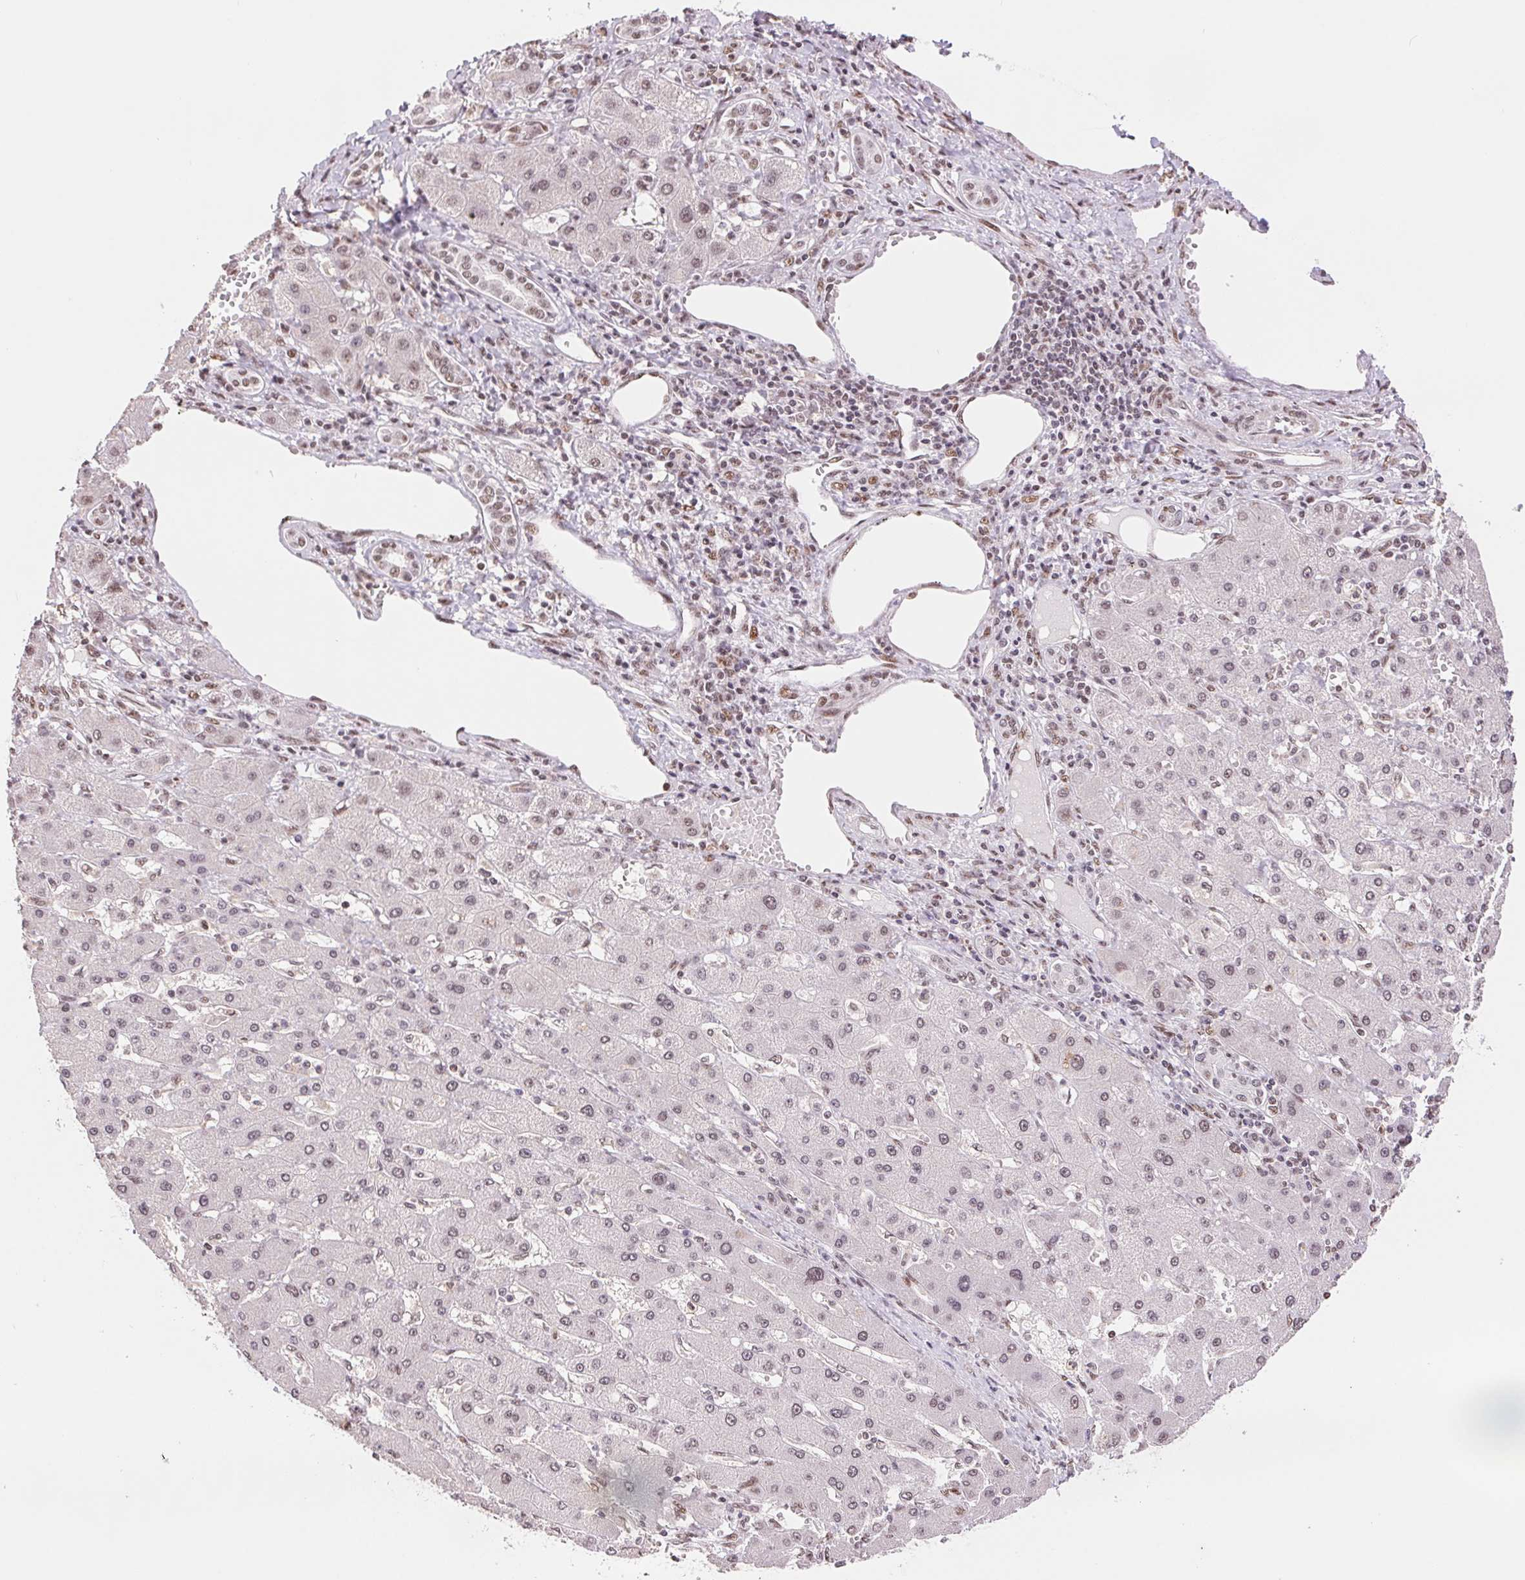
{"staining": {"intensity": "weak", "quantity": "<25%", "location": "nuclear"}, "tissue": "liver cancer", "cell_type": "Tumor cells", "image_type": "cancer", "snomed": [{"axis": "morphology", "description": "Cholangiocarcinoma"}, {"axis": "topography", "description": "Liver"}], "caption": "The histopathology image demonstrates no significant staining in tumor cells of cholangiocarcinoma (liver).", "gene": "SREK1", "patient": {"sex": "male", "age": 59}}